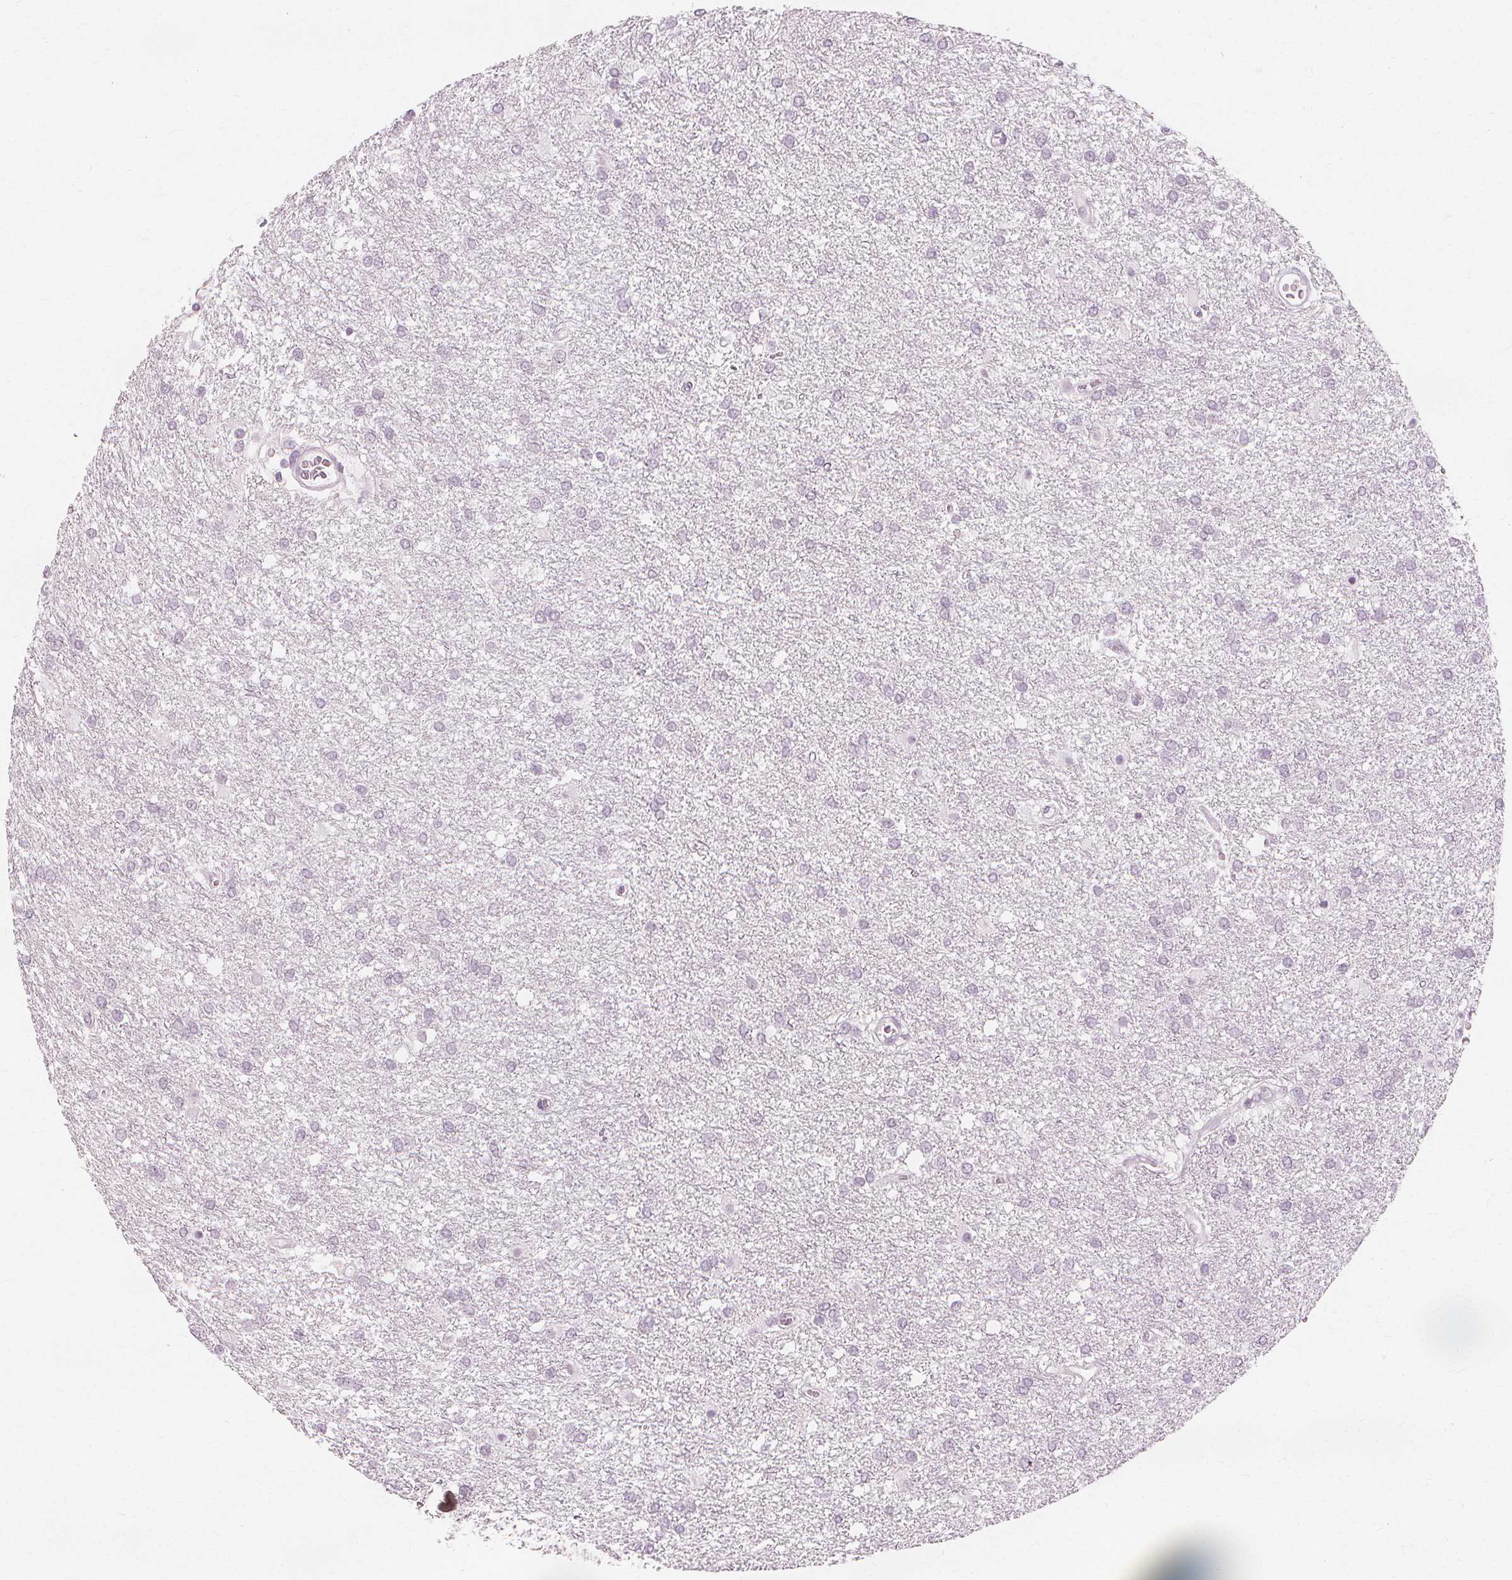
{"staining": {"intensity": "negative", "quantity": "none", "location": "none"}, "tissue": "glioma", "cell_type": "Tumor cells", "image_type": "cancer", "snomed": [{"axis": "morphology", "description": "Glioma, malignant, High grade"}, {"axis": "topography", "description": "Brain"}], "caption": "Malignant glioma (high-grade) was stained to show a protein in brown. There is no significant staining in tumor cells.", "gene": "NXPE1", "patient": {"sex": "female", "age": 61}}